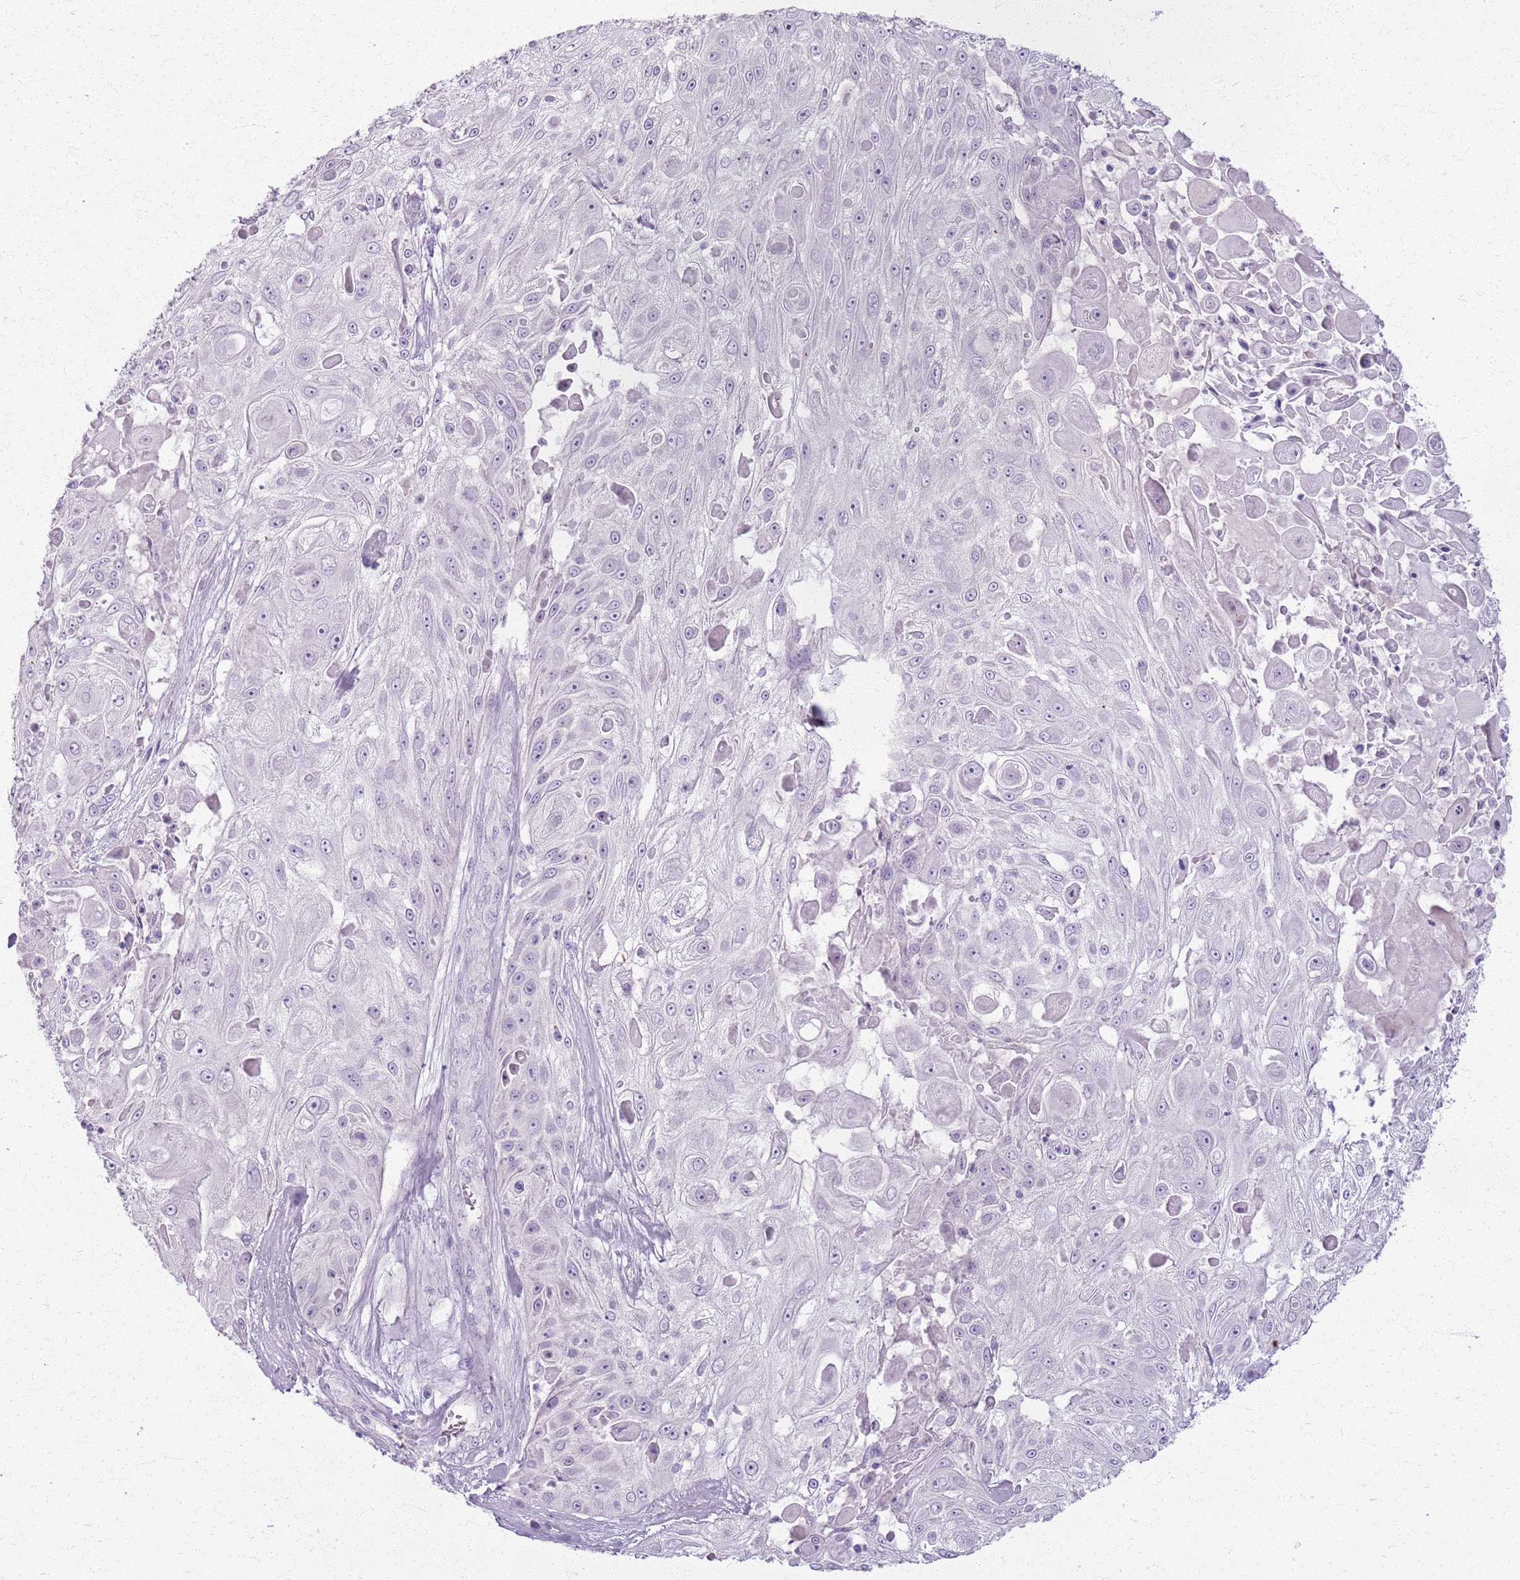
{"staining": {"intensity": "negative", "quantity": "none", "location": "none"}, "tissue": "skin cancer", "cell_type": "Tumor cells", "image_type": "cancer", "snomed": [{"axis": "morphology", "description": "Squamous cell carcinoma, NOS"}, {"axis": "topography", "description": "Skin"}], "caption": "A histopathology image of human skin squamous cell carcinoma is negative for staining in tumor cells.", "gene": "CSRP3", "patient": {"sex": "female", "age": 86}}